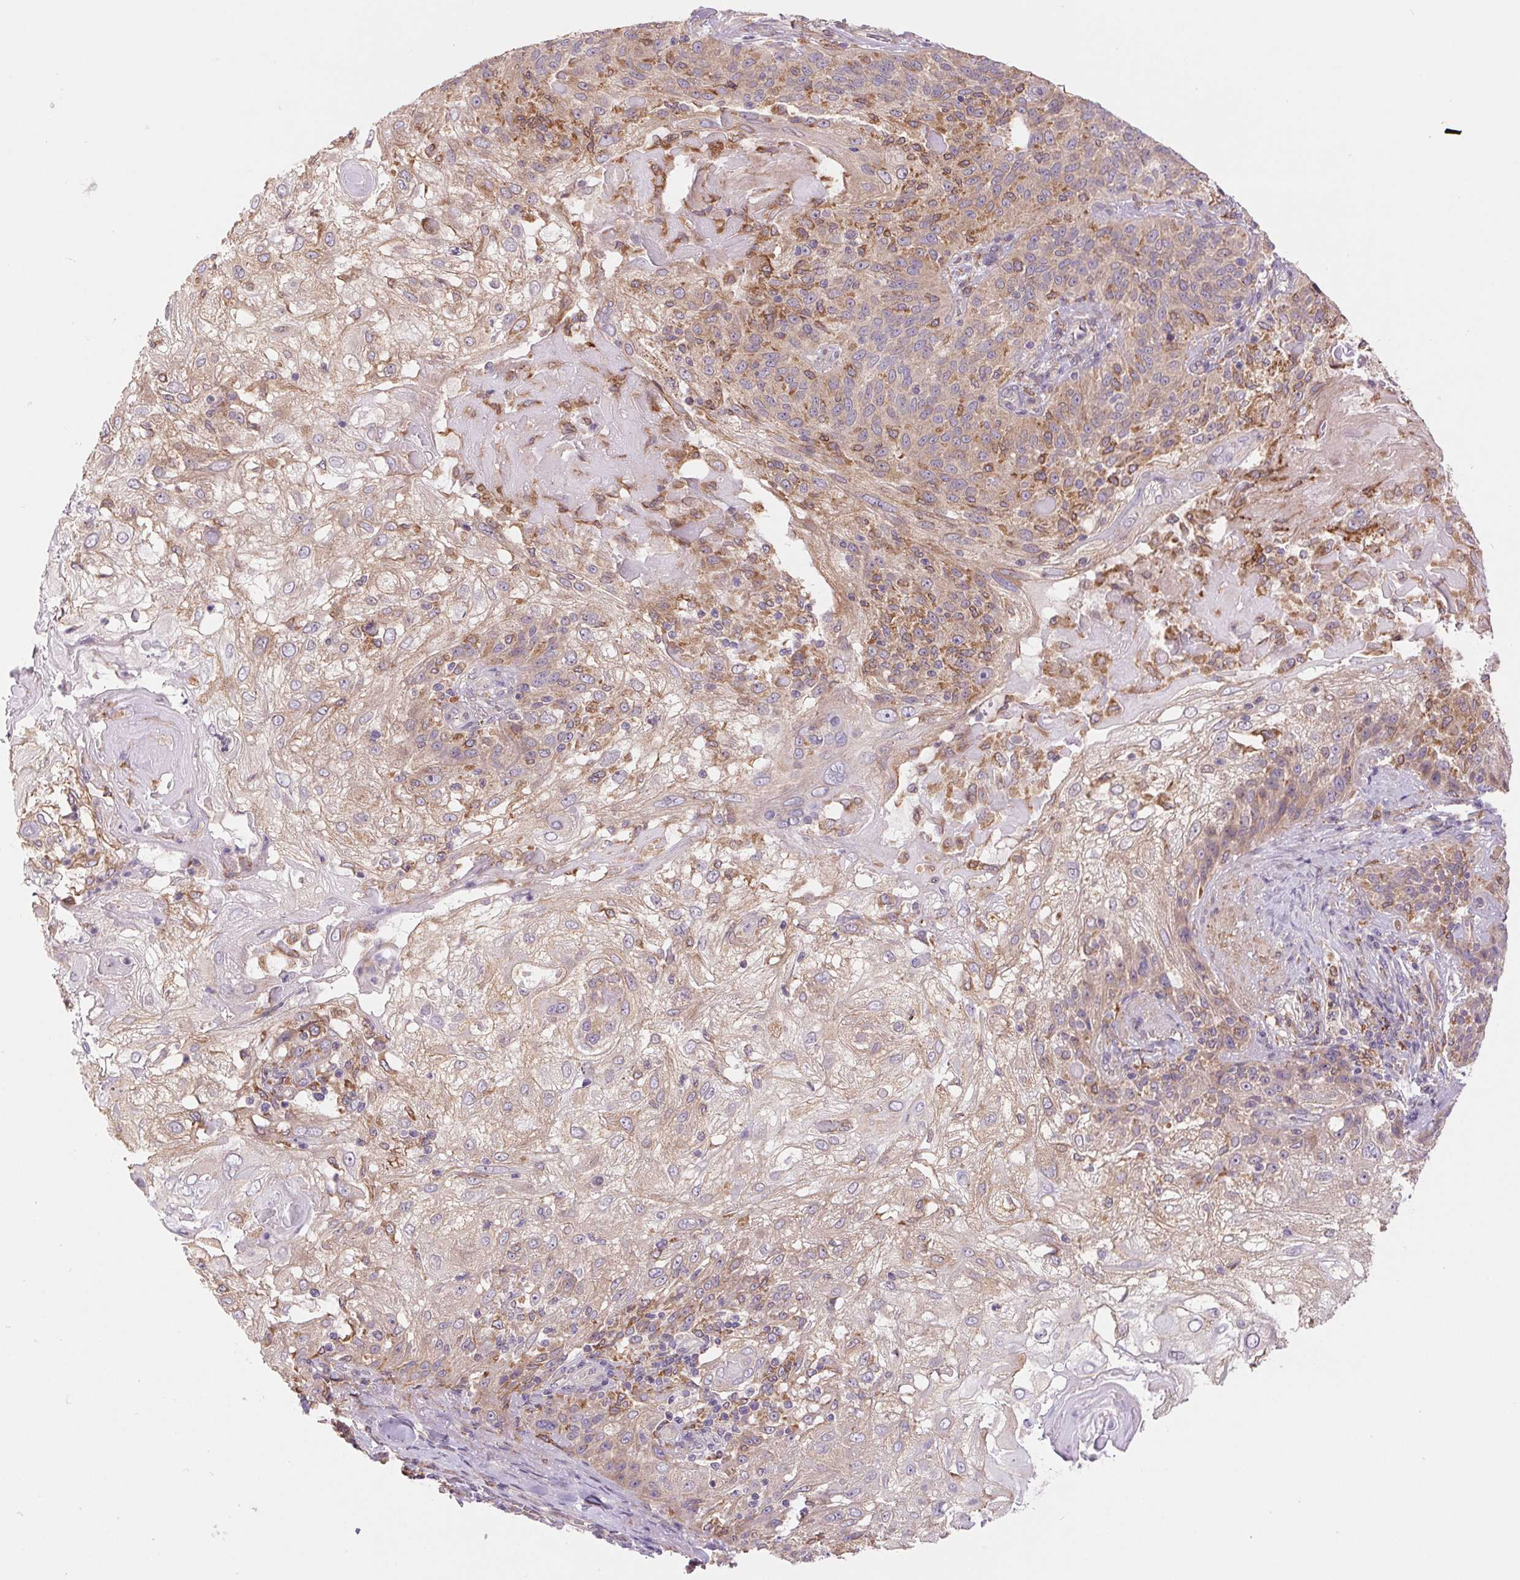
{"staining": {"intensity": "moderate", "quantity": "25%-75%", "location": "cytoplasmic/membranous"}, "tissue": "skin cancer", "cell_type": "Tumor cells", "image_type": "cancer", "snomed": [{"axis": "morphology", "description": "Normal tissue, NOS"}, {"axis": "morphology", "description": "Squamous cell carcinoma, NOS"}, {"axis": "topography", "description": "Skin"}], "caption": "About 25%-75% of tumor cells in squamous cell carcinoma (skin) reveal moderate cytoplasmic/membranous protein staining as visualized by brown immunohistochemical staining.", "gene": "KLHL20", "patient": {"sex": "female", "age": 83}}